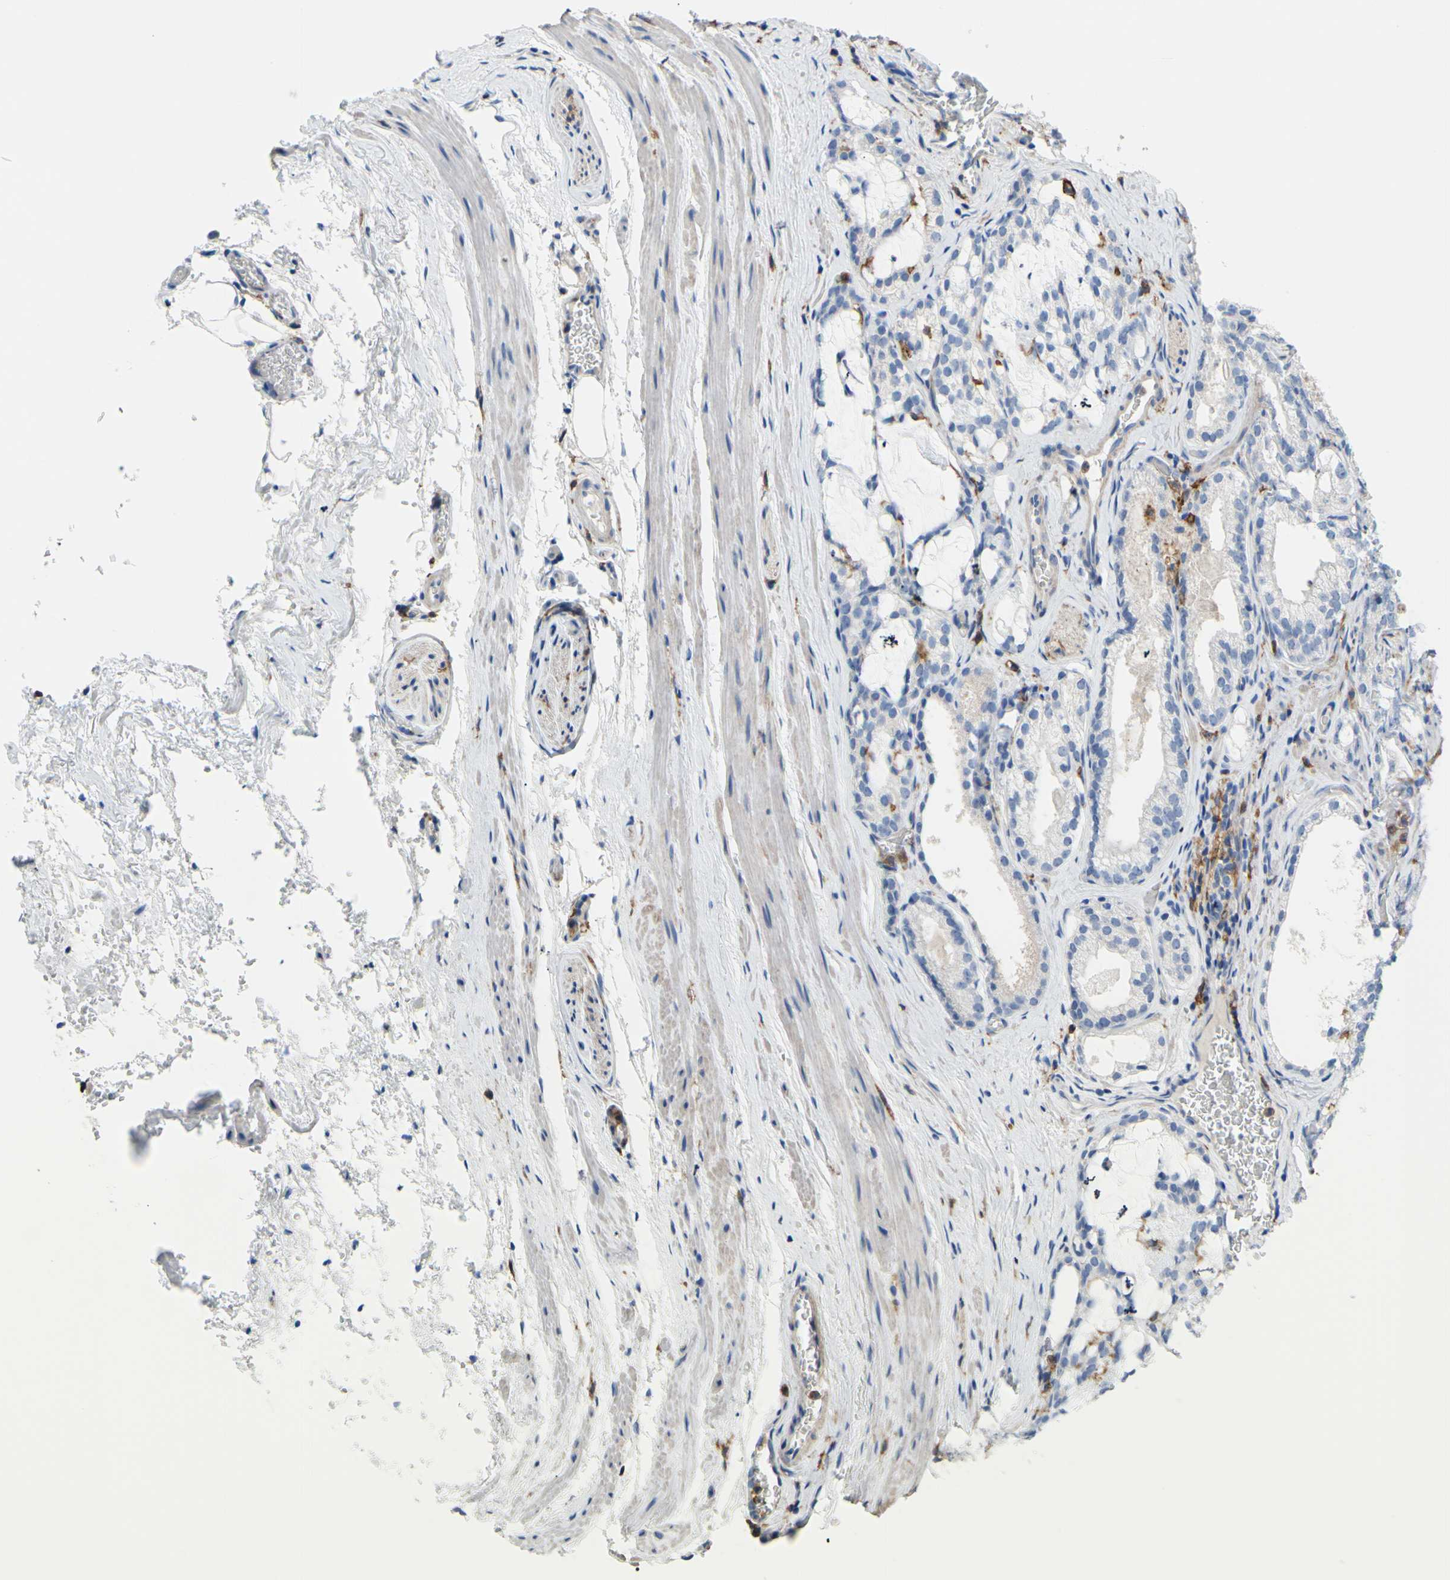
{"staining": {"intensity": "negative", "quantity": "none", "location": "none"}, "tissue": "prostate cancer", "cell_type": "Tumor cells", "image_type": "cancer", "snomed": [{"axis": "morphology", "description": "Adenocarcinoma, Low grade"}, {"axis": "topography", "description": "Prostate"}], "caption": "High magnification brightfield microscopy of low-grade adenocarcinoma (prostate) stained with DAB (3,3'-diaminobenzidine) (brown) and counterstained with hematoxylin (blue): tumor cells show no significant expression.", "gene": "FCGR2A", "patient": {"sex": "male", "age": 59}}